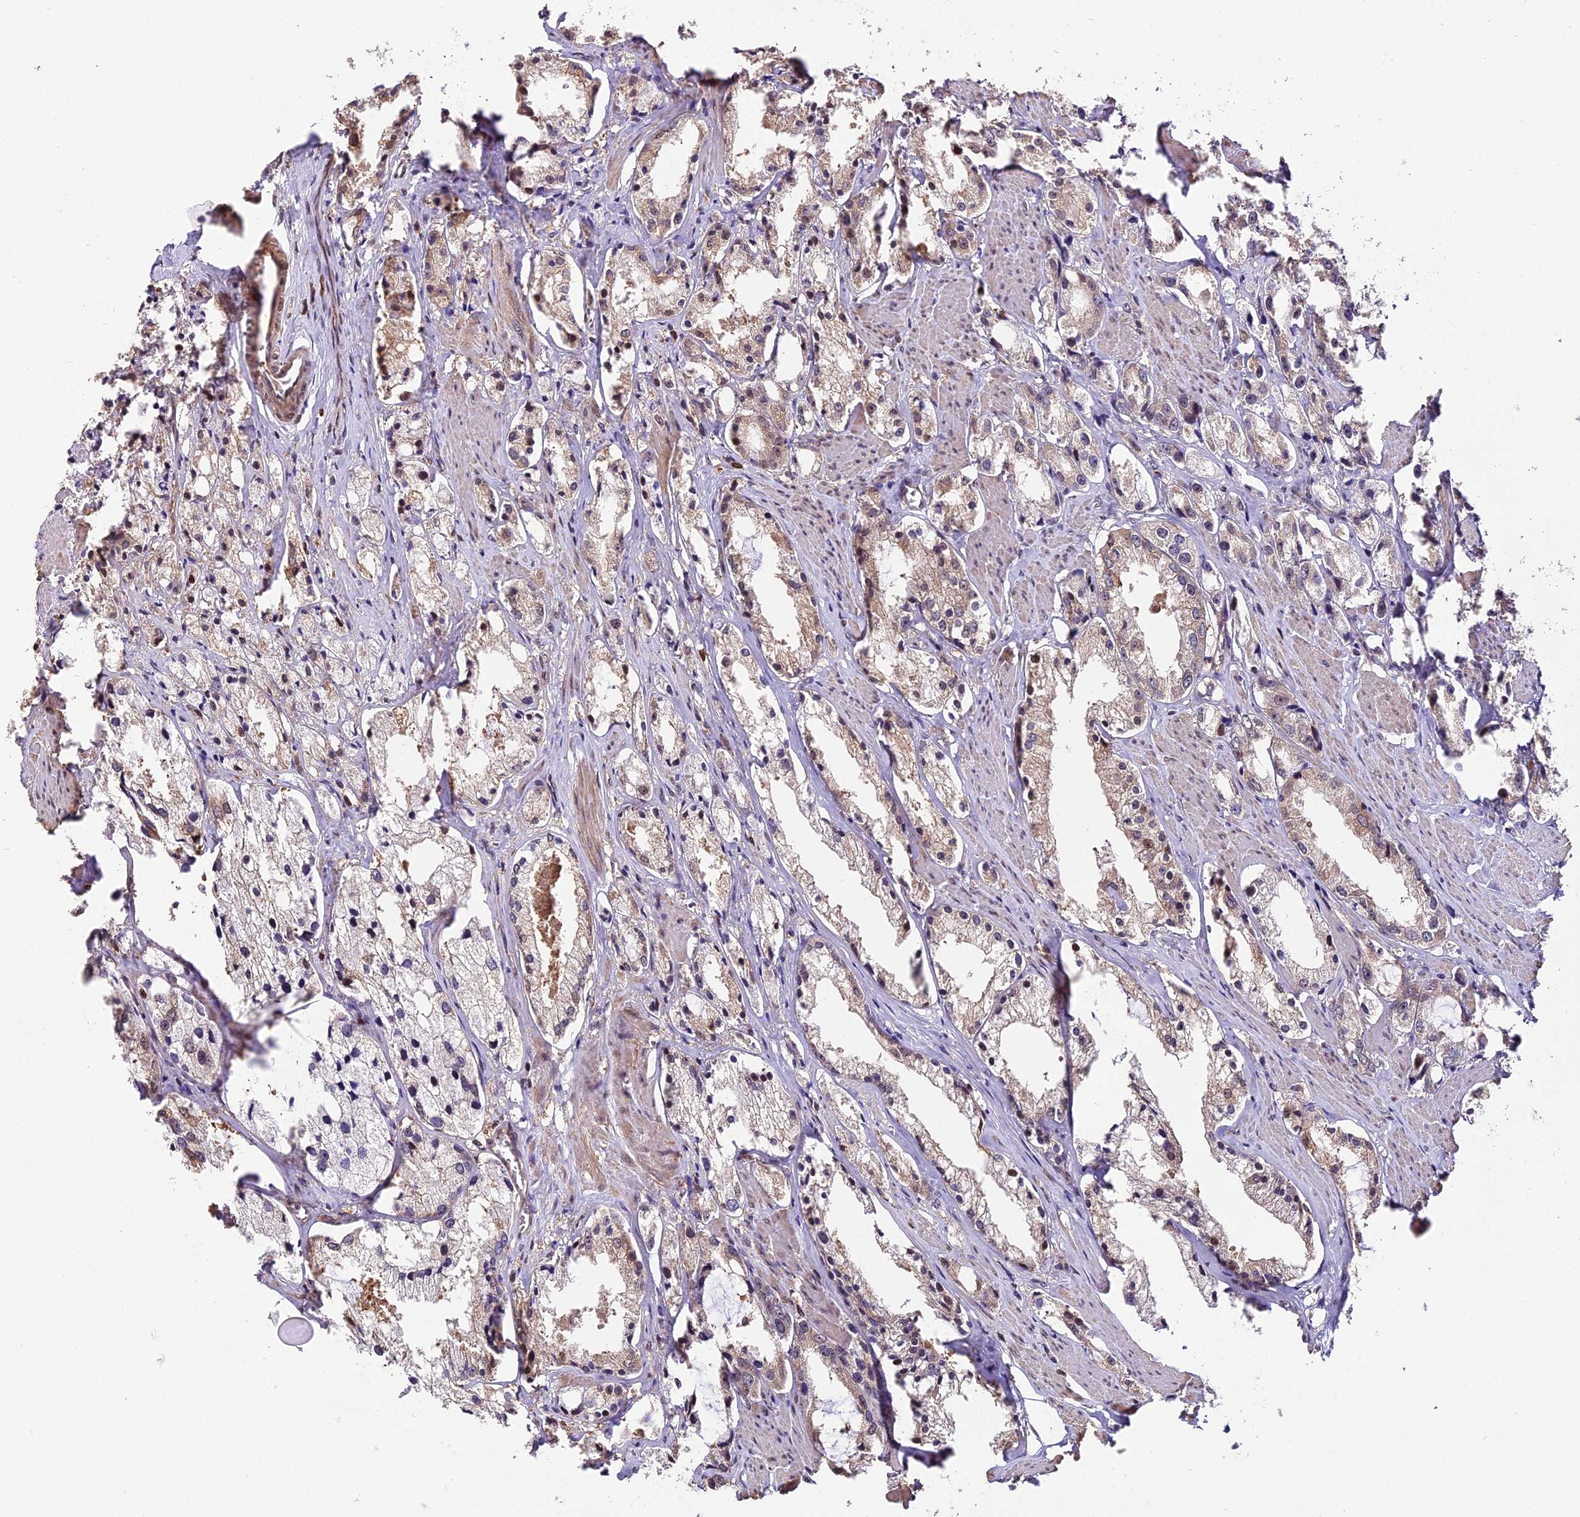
{"staining": {"intensity": "weak", "quantity": "<25%", "location": "cytoplasmic/membranous"}, "tissue": "prostate cancer", "cell_type": "Tumor cells", "image_type": "cancer", "snomed": [{"axis": "morphology", "description": "Adenocarcinoma, High grade"}, {"axis": "topography", "description": "Prostate"}], "caption": "Protein analysis of prostate cancer reveals no significant staining in tumor cells.", "gene": "HERPUD1", "patient": {"sex": "male", "age": 66}}